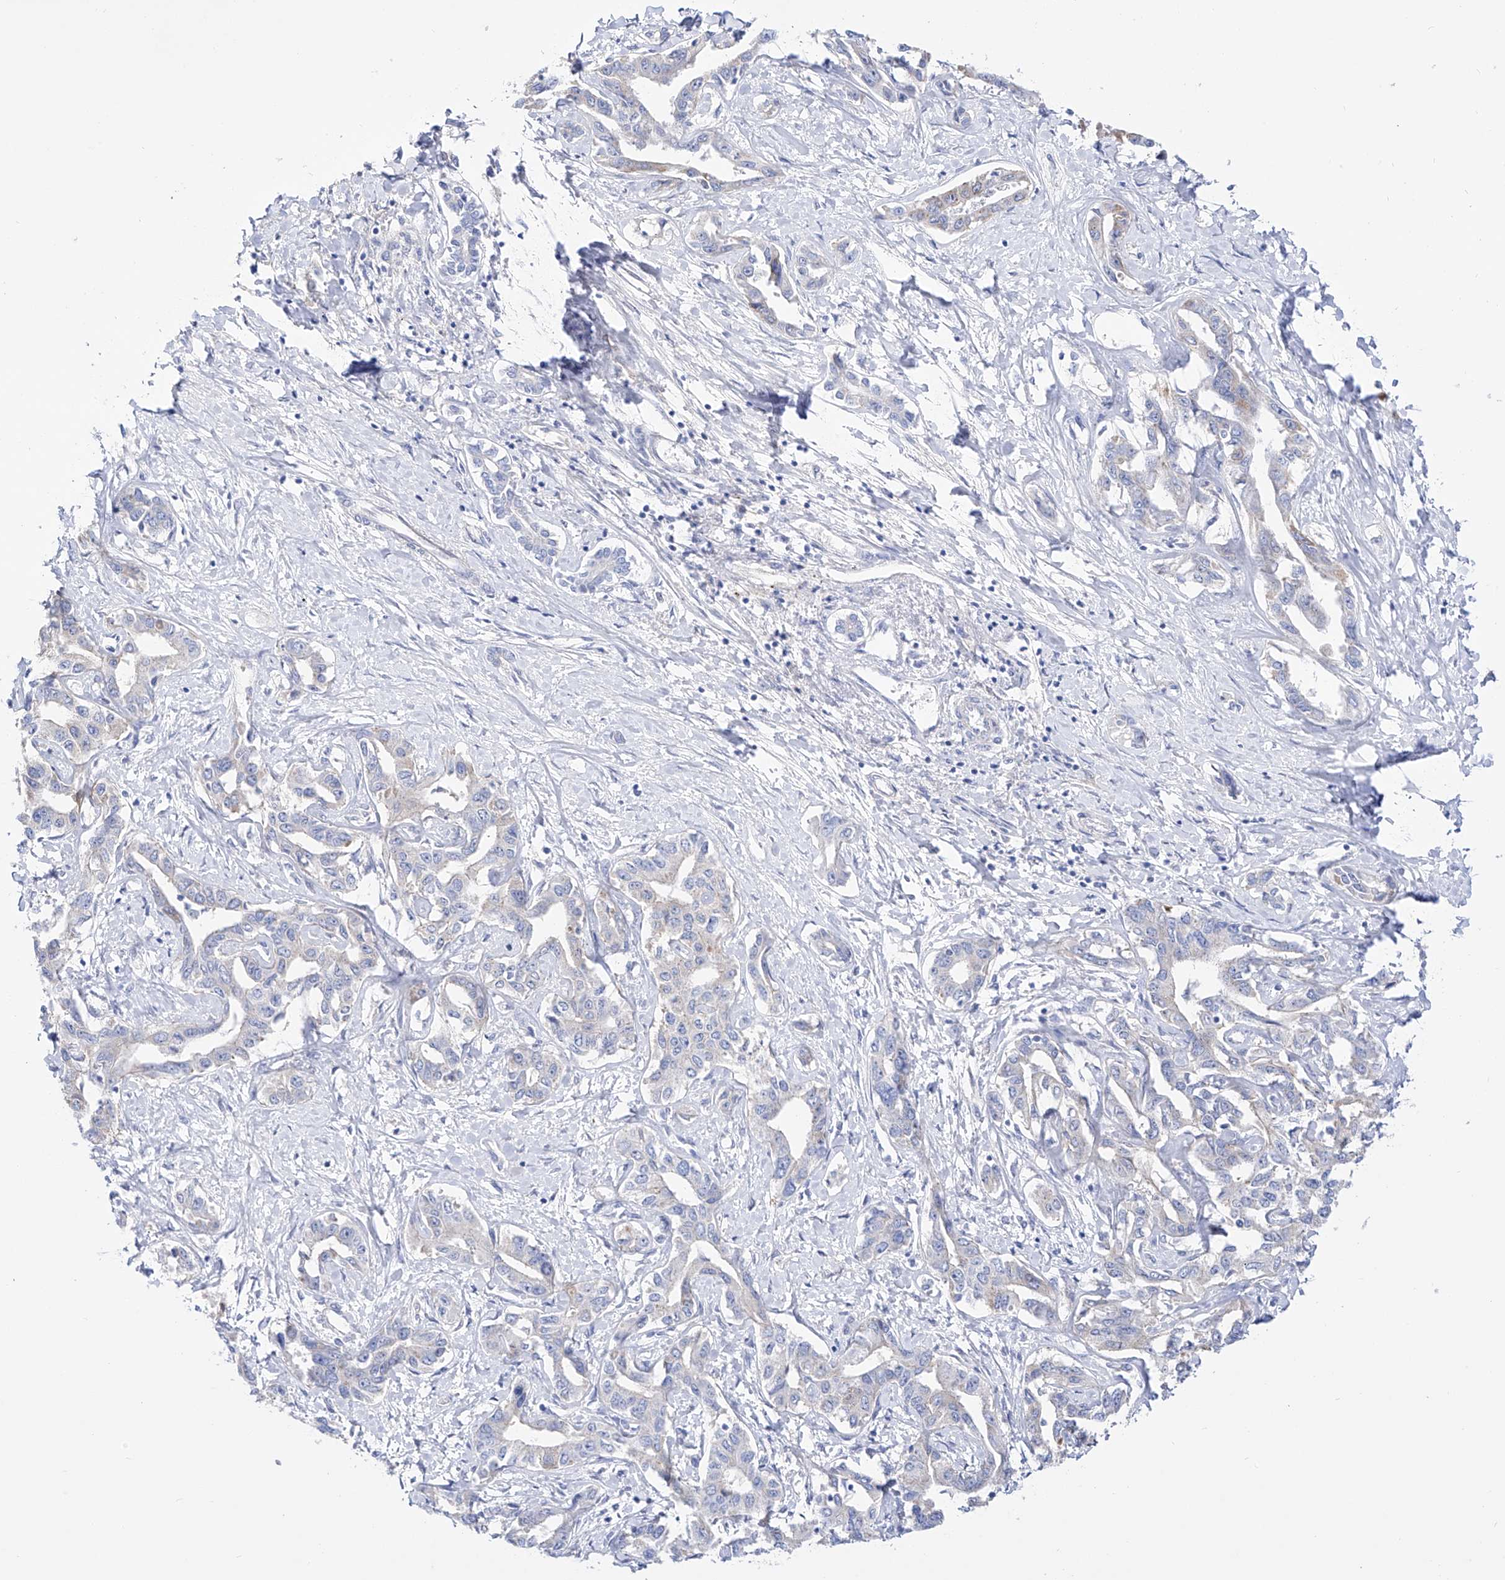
{"staining": {"intensity": "negative", "quantity": "none", "location": "none"}, "tissue": "liver cancer", "cell_type": "Tumor cells", "image_type": "cancer", "snomed": [{"axis": "morphology", "description": "Cholangiocarcinoma"}, {"axis": "topography", "description": "Liver"}], "caption": "An immunohistochemistry (IHC) micrograph of liver cancer (cholangiocarcinoma) is shown. There is no staining in tumor cells of liver cancer (cholangiocarcinoma).", "gene": "ZNF653", "patient": {"sex": "male", "age": 59}}